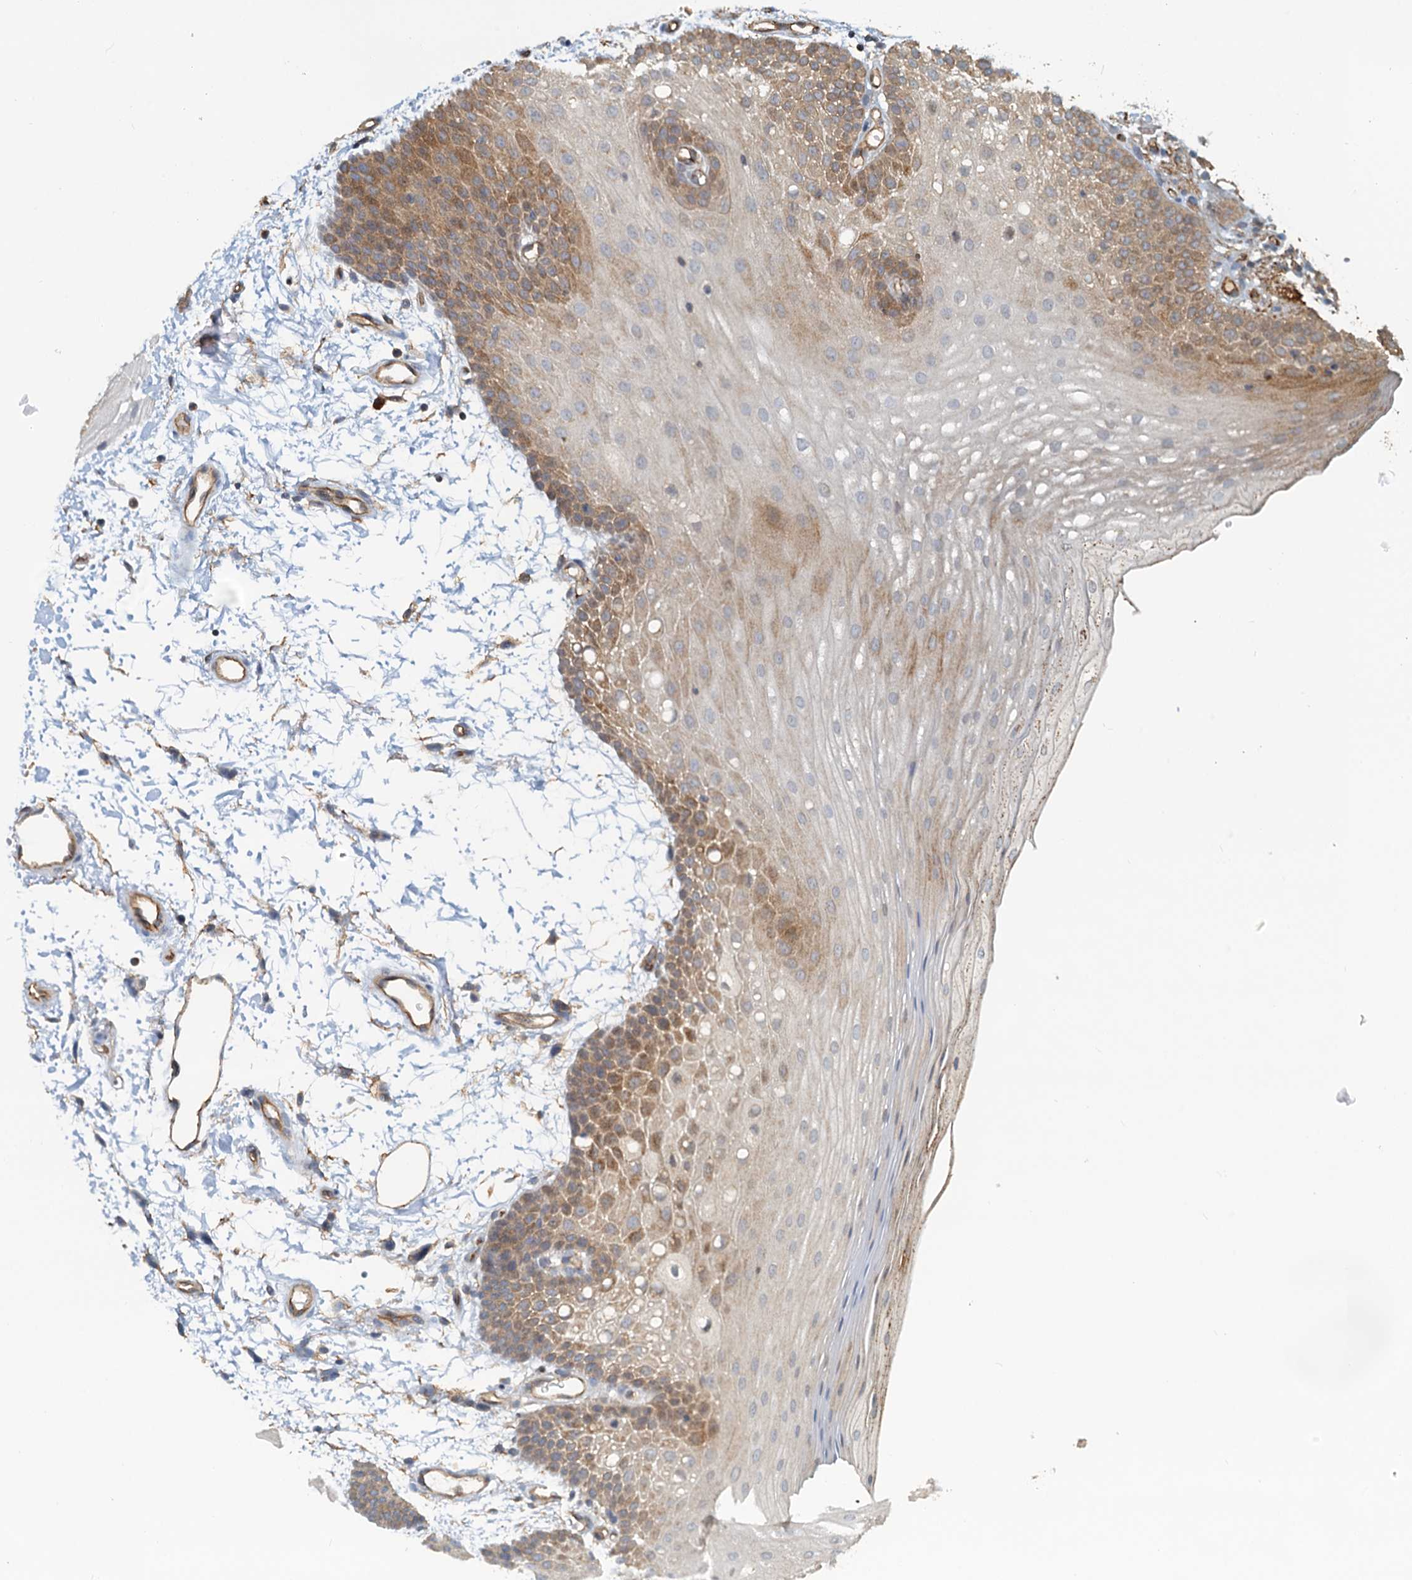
{"staining": {"intensity": "moderate", "quantity": ">75%", "location": "cytoplasmic/membranous"}, "tissue": "oral mucosa", "cell_type": "Squamous epithelial cells", "image_type": "normal", "snomed": [{"axis": "morphology", "description": "Normal tissue, NOS"}, {"axis": "topography", "description": "Oral tissue"}], "caption": "High-power microscopy captured an immunohistochemistry (IHC) image of normal oral mucosa, revealing moderate cytoplasmic/membranous positivity in approximately >75% of squamous epithelial cells.", "gene": "NIPAL3", "patient": {"sex": "male", "age": 68}}